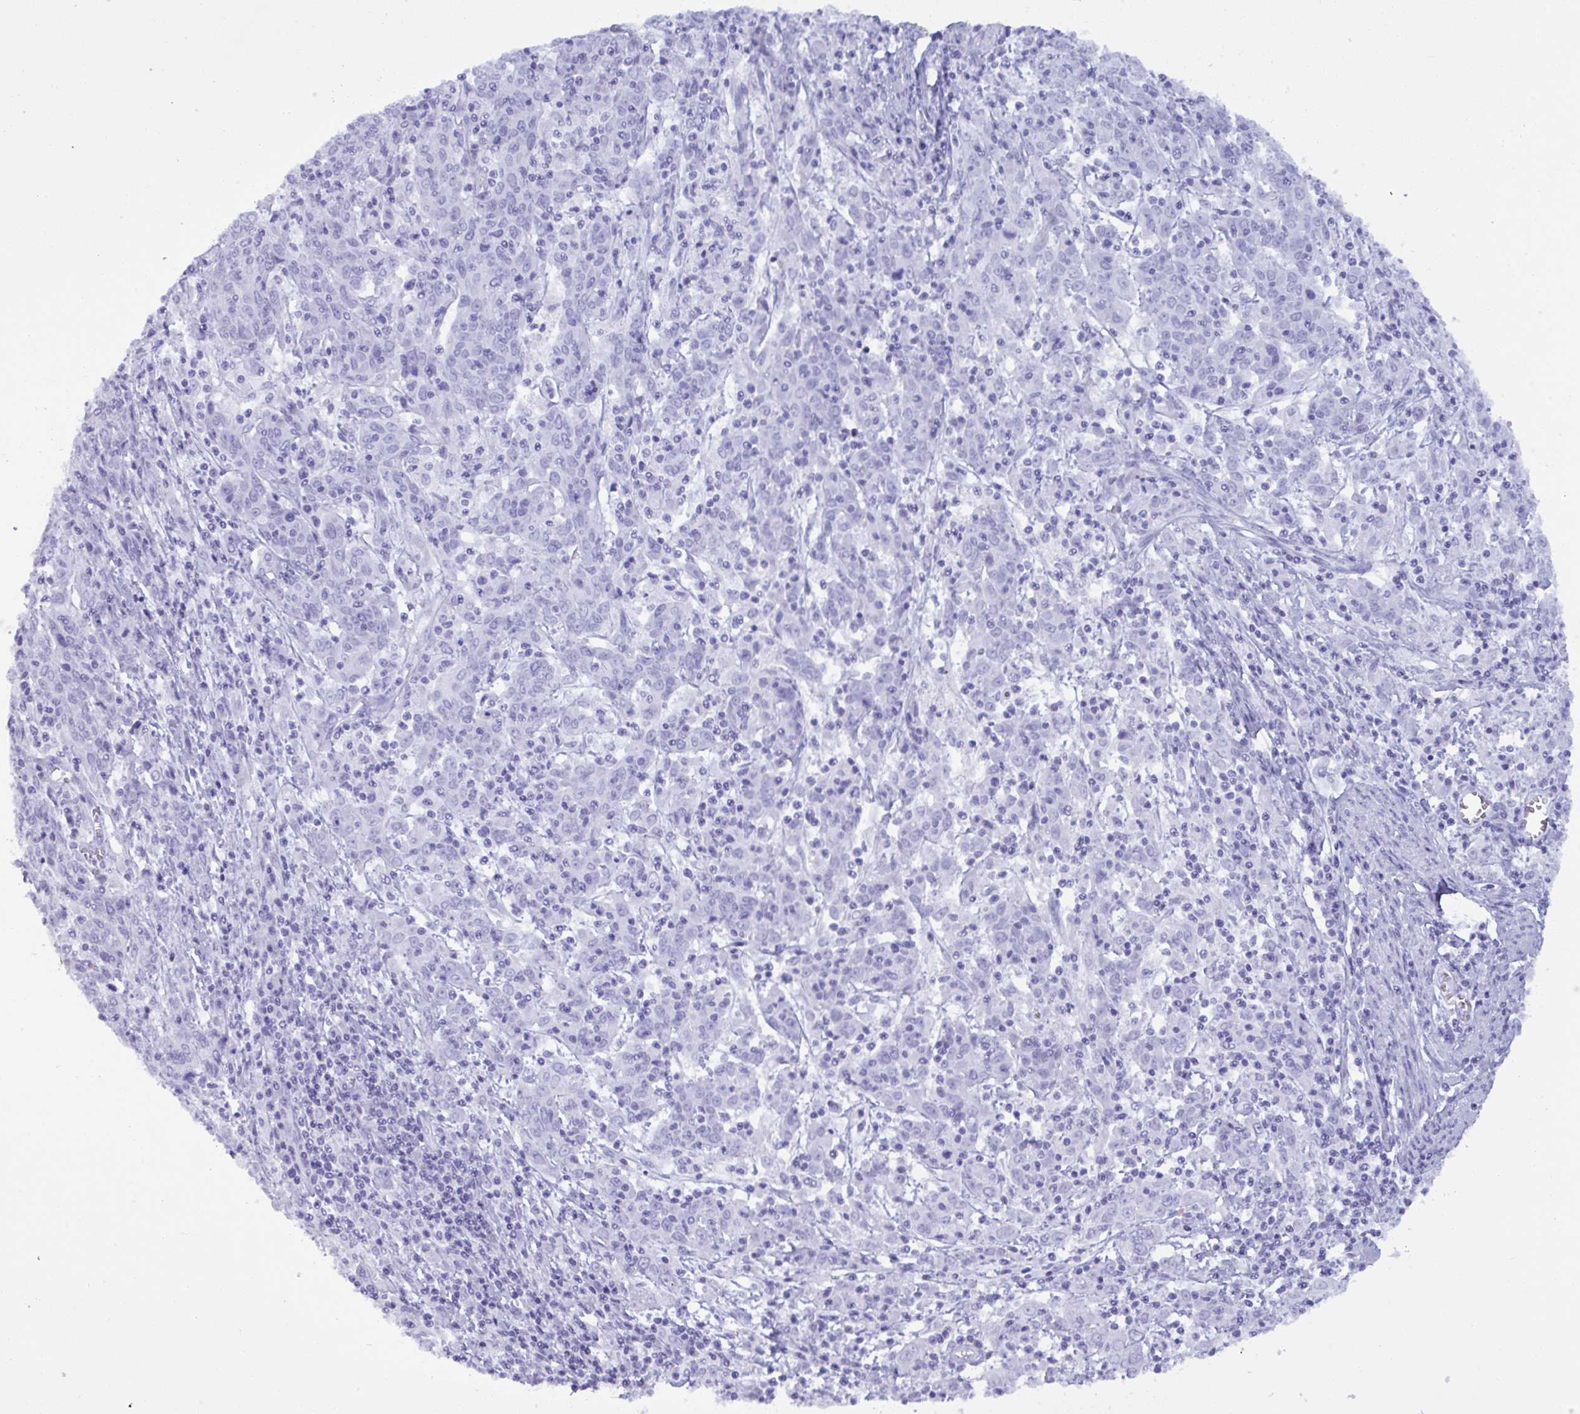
{"staining": {"intensity": "negative", "quantity": "none", "location": "none"}, "tissue": "cervical cancer", "cell_type": "Tumor cells", "image_type": "cancer", "snomed": [{"axis": "morphology", "description": "Squamous cell carcinoma, NOS"}, {"axis": "topography", "description": "Cervix"}], "caption": "DAB immunohistochemical staining of cervical squamous cell carcinoma exhibits no significant positivity in tumor cells.", "gene": "MRGPRG", "patient": {"sex": "female", "age": 67}}